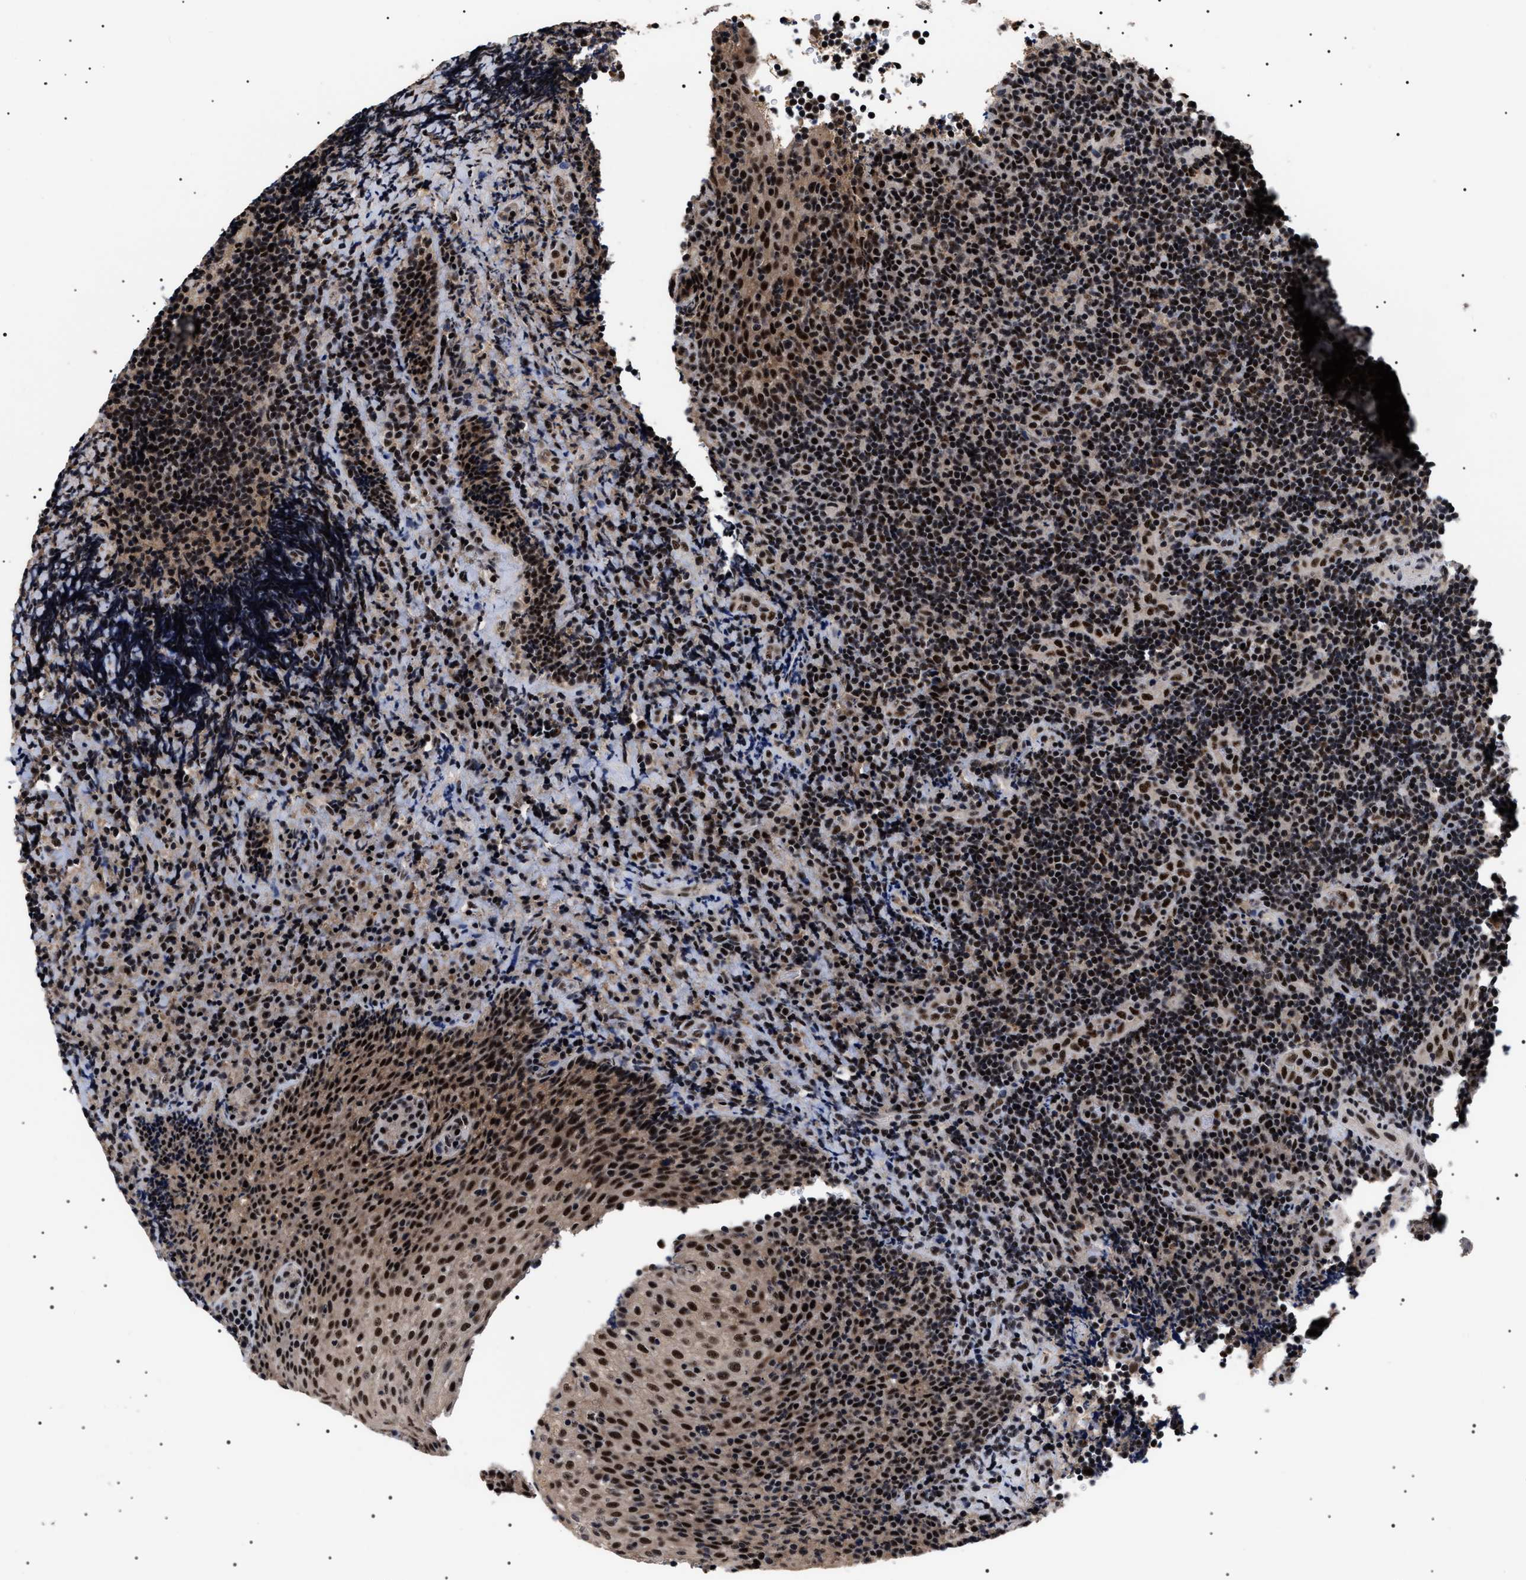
{"staining": {"intensity": "strong", "quantity": ">75%", "location": "nuclear"}, "tissue": "lymphoma", "cell_type": "Tumor cells", "image_type": "cancer", "snomed": [{"axis": "morphology", "description": "Malignant lymphoma, non-Hodgkin's type, High grade"}, {"axis": "topography", "description": "Tonsil"}], "caption": "Protein expression analysis of human lymphoma reveals strong nuclear staining in about >75% of tumor cells. Immunohistochemistry stains the protein in brown and the nuclei are stained blue.", "gene": "CAAP1", "patient": {"sex": "female", "age": 36}}